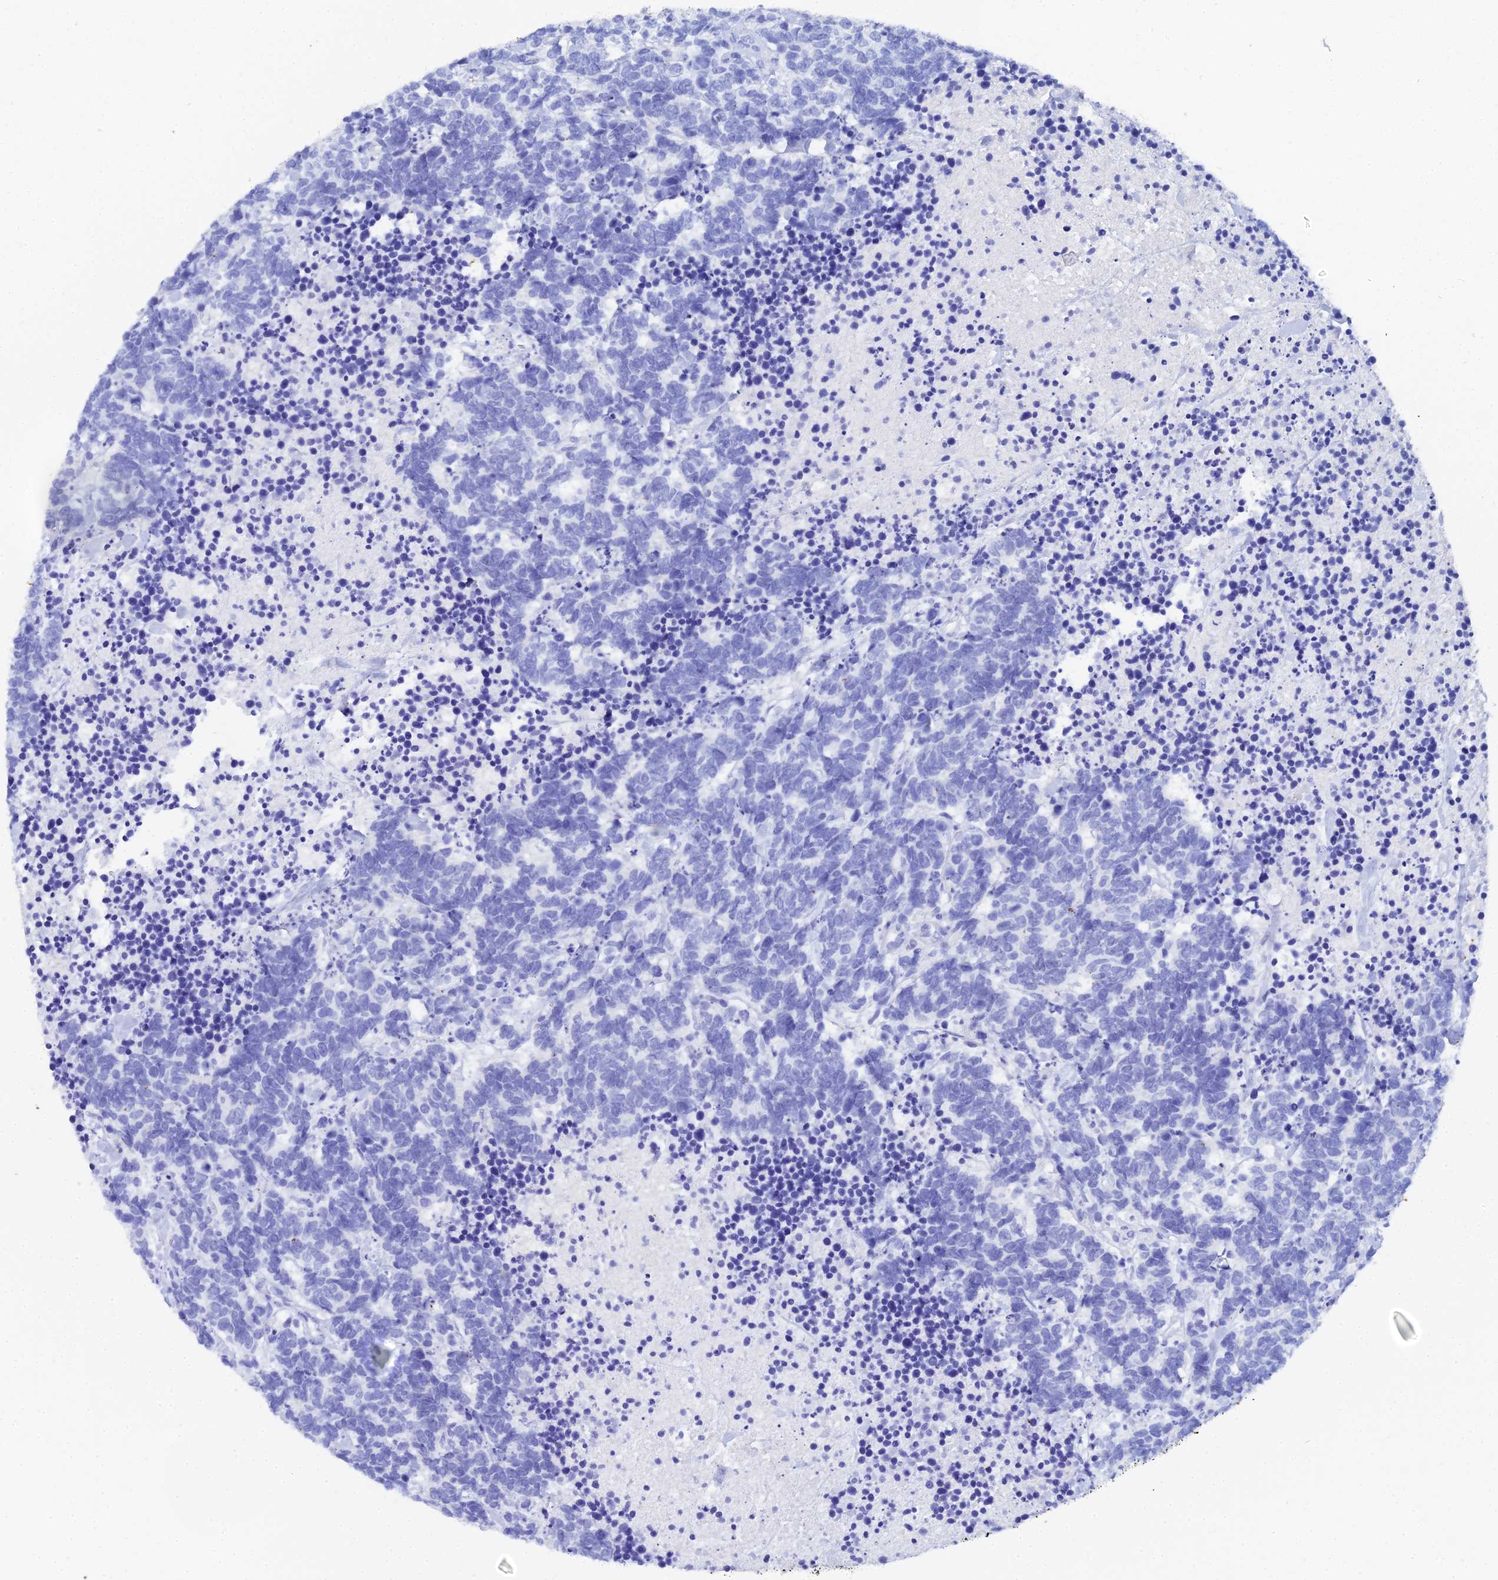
{"staining": {"intensity": "negative", "quantity": "none", "location": "none"}, "tissue": "carcinoid", "cell_type": "Tumor cells", "image_type": "cancer", "snomed": [{"axis": "morphology", "description": "Carcinoma, NOS"}, {"axis": "morphology", "description": "Carcinoid, malignant, NOS"}, {"axis": "topography", "description": "Prostate"}], "caption": "DAB (3,3'-diaminobenzidine) immunohistochemical staining of carcinoid demonstrates no significant staining in tumor cells.", "gene": "CELA3A", "patient": {"sex": "male", "age": 57}}